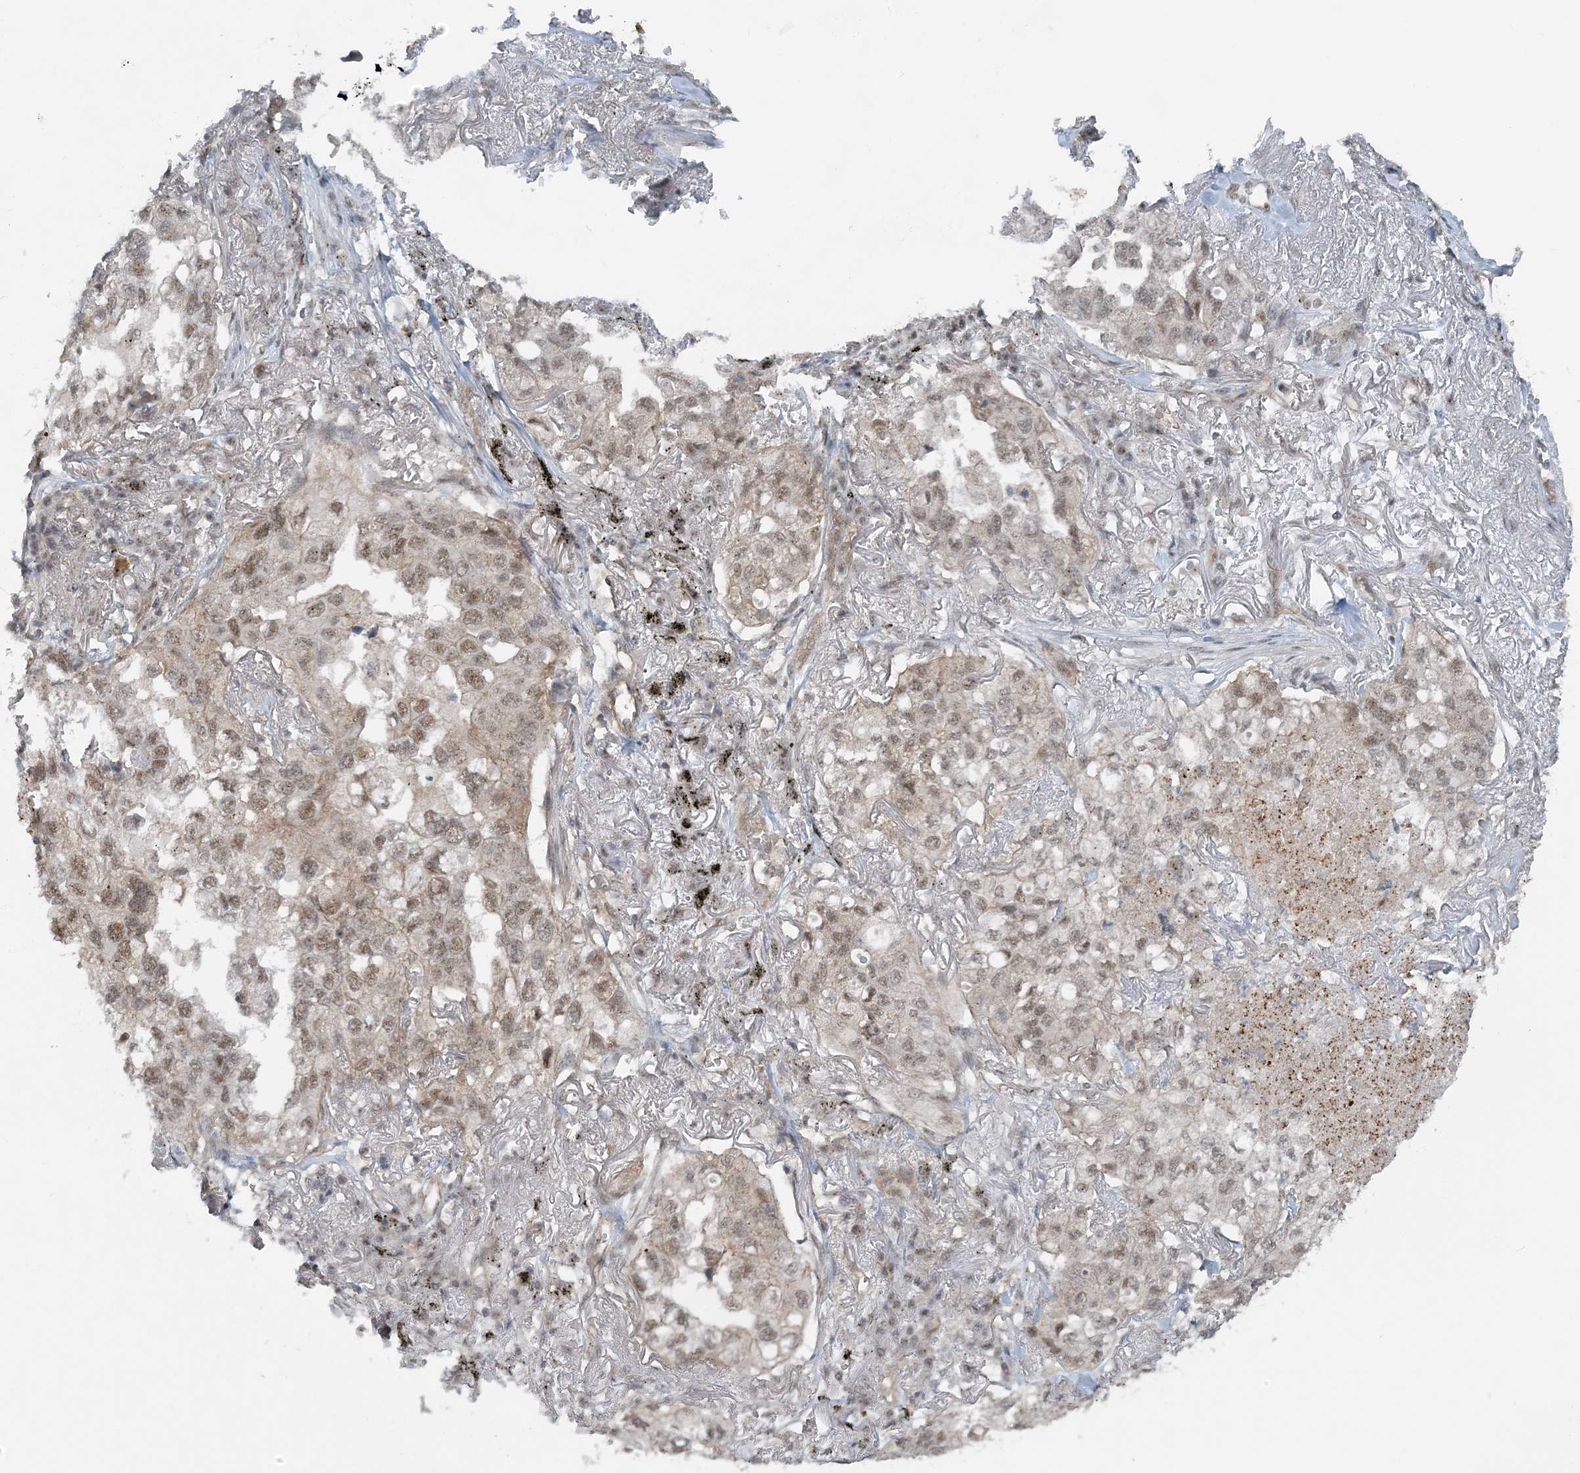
{"staining": {"intensity": "weak", "quantity": ">75%", "location": "nuclear"}, "tissue": "lung cancer", "cell_type": "Tumor cells", "image_type": "cancer", "snomed": [{"axis": "morphology", "description": "Adenocarcinoma, NOS"}, {"axis": "topography", "description": "Lung"}], "caption": "A low amount of weak nuclear positivity is seen in approximately >75% of tumor cells in adenocarcinoma (lung) tissue. Using DAB (brown) and hematoxylin (blue) stains, captured at high magnification using brightfield microscopy.", "gene": "ATP11A", "patient": {"sex": "male", "age": 65}}